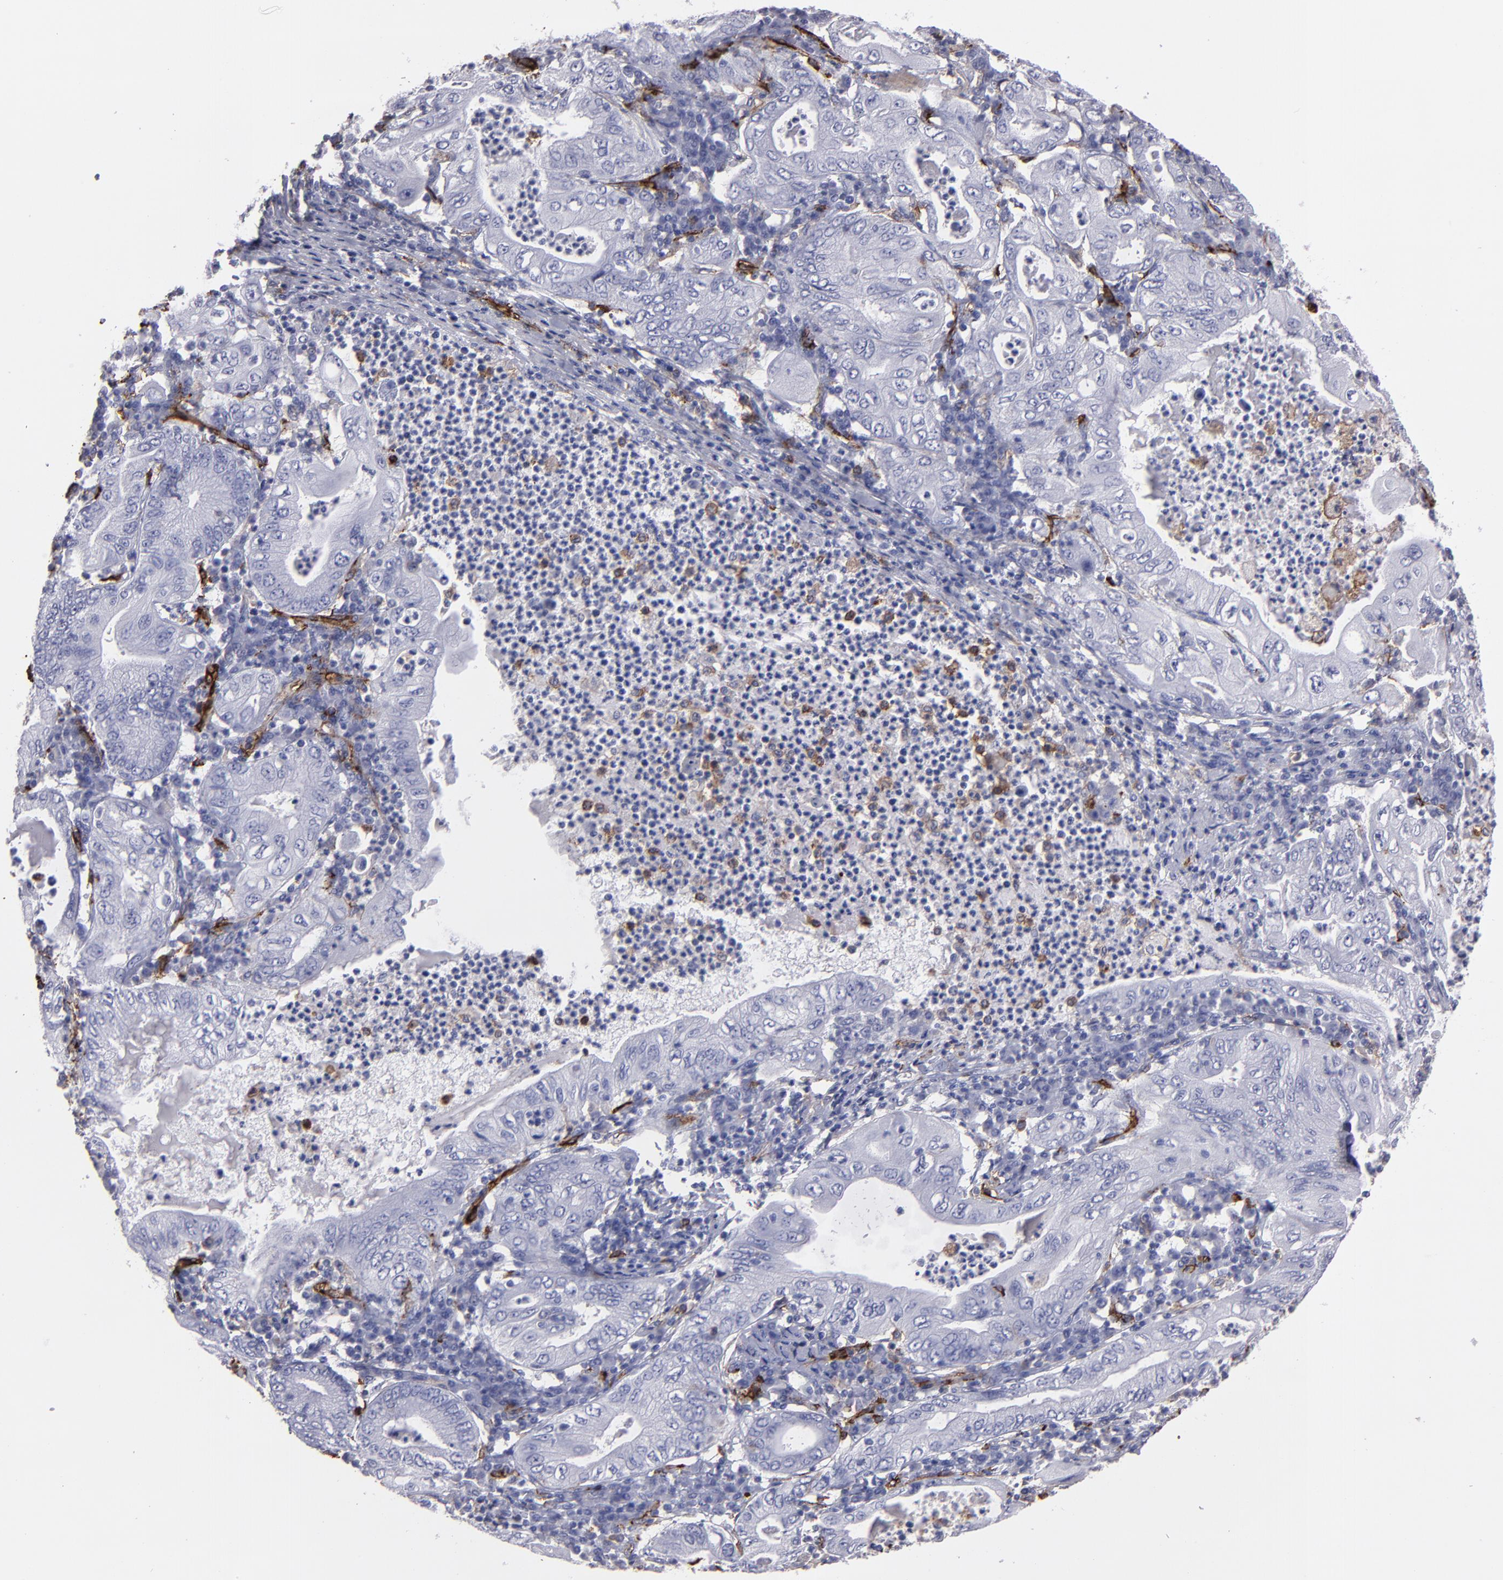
{"staining": {"intensity": "negative", "quantity": "none", "location": "none"}, "tissue": "stomach cancer", "cell_type": "Tumor cells", "image_type": "cancer", "snomed": [{"axis": "morphology", "description": "Normal tissue, NOS"}, {"axis": "morphology", "description": "Adenocarcinoma, NOS"}, {"axis": "topography", "description": "Esophagus"}, {"axis": "topography", "description": "Stomach, upper"}, {"axis": "topography", "description": "Peripheral nerve tissue"}], "caption": "Immunohistochemistry micrograph of stomach cancer (adenocarcinoma) stained for a protein (brown), which reveals no expression in tumor cells.", "gene": "CD36", "patient": {"sex": "male", "age": 62}}